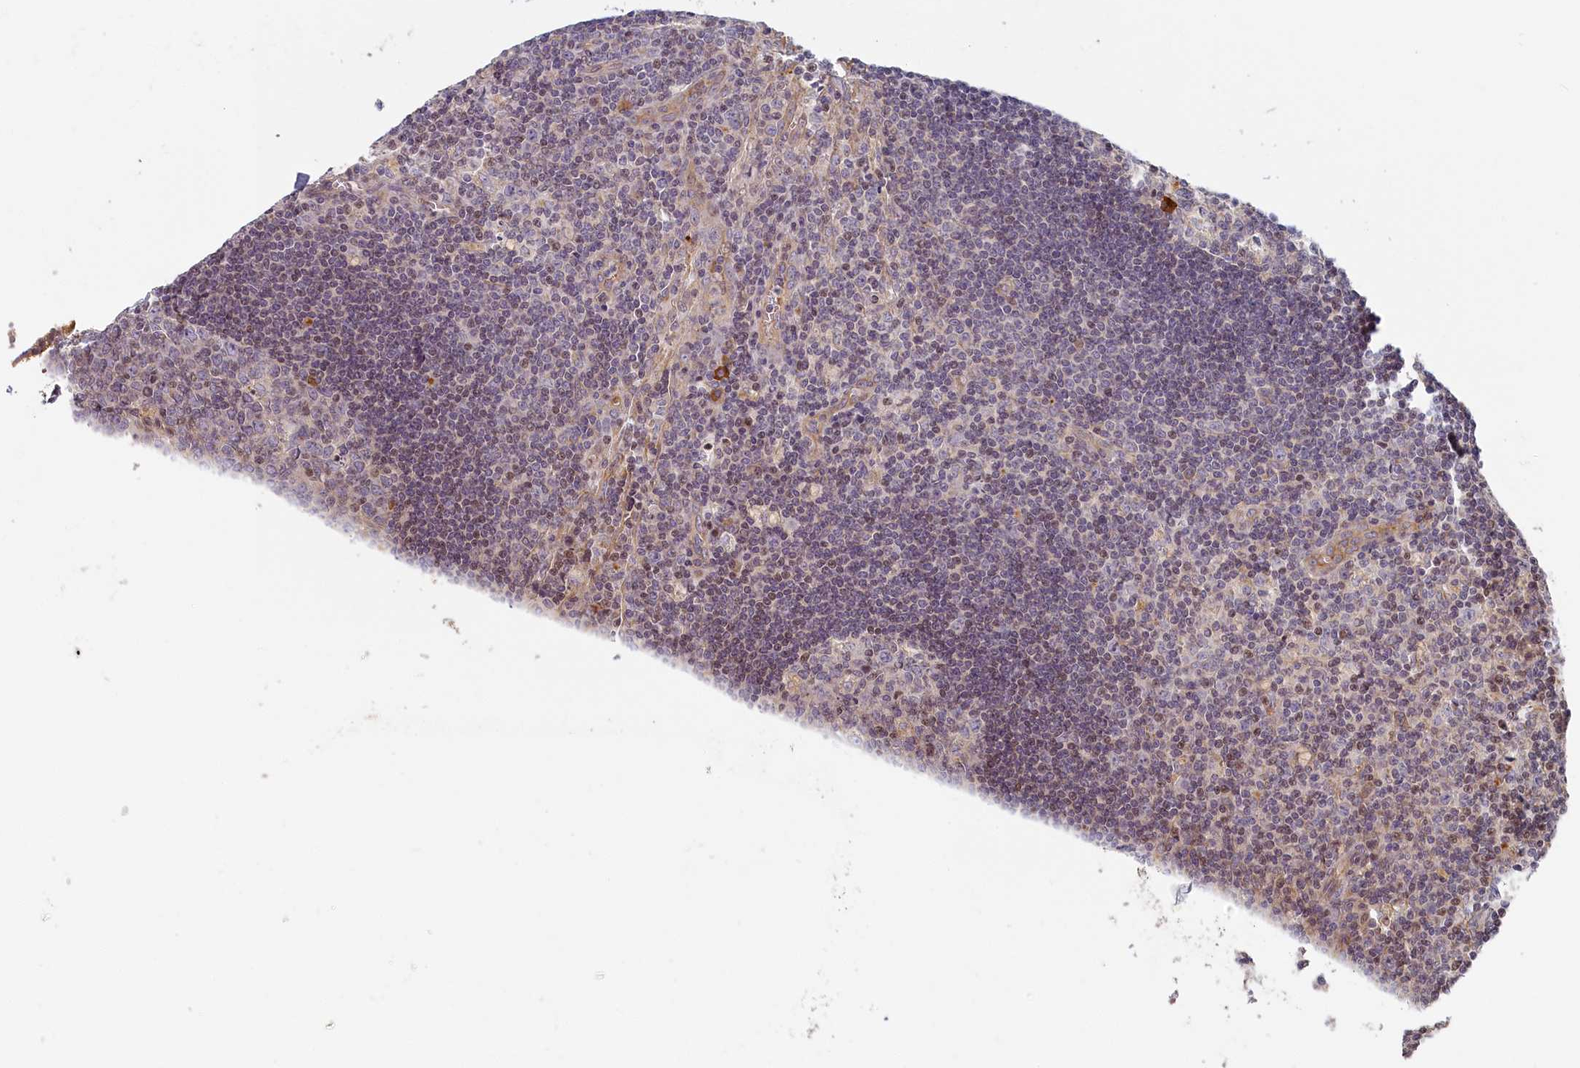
{"staining": {"intensity": "negative", "quantity": "none", "location": "none"}, "tissue": "lymph node", "cell_type": "Germinal center cells", "image_type": "normal", "snomed": [{"axis": "morphology", "description": "Normal tissue, NOS"}, {"axis": "topography", "description": "Lymph node"}], "caption": "IHC image of benign human lymph node stained for a protein (brown), which shows no positivity in germinal center cells. (Stains: DAB IHC with hematoxylin counter stain, Microscopy: brightfield microscopy at high magnification).", "gene": "INTS4", "patient": {"sex": "male", "age": 58}}